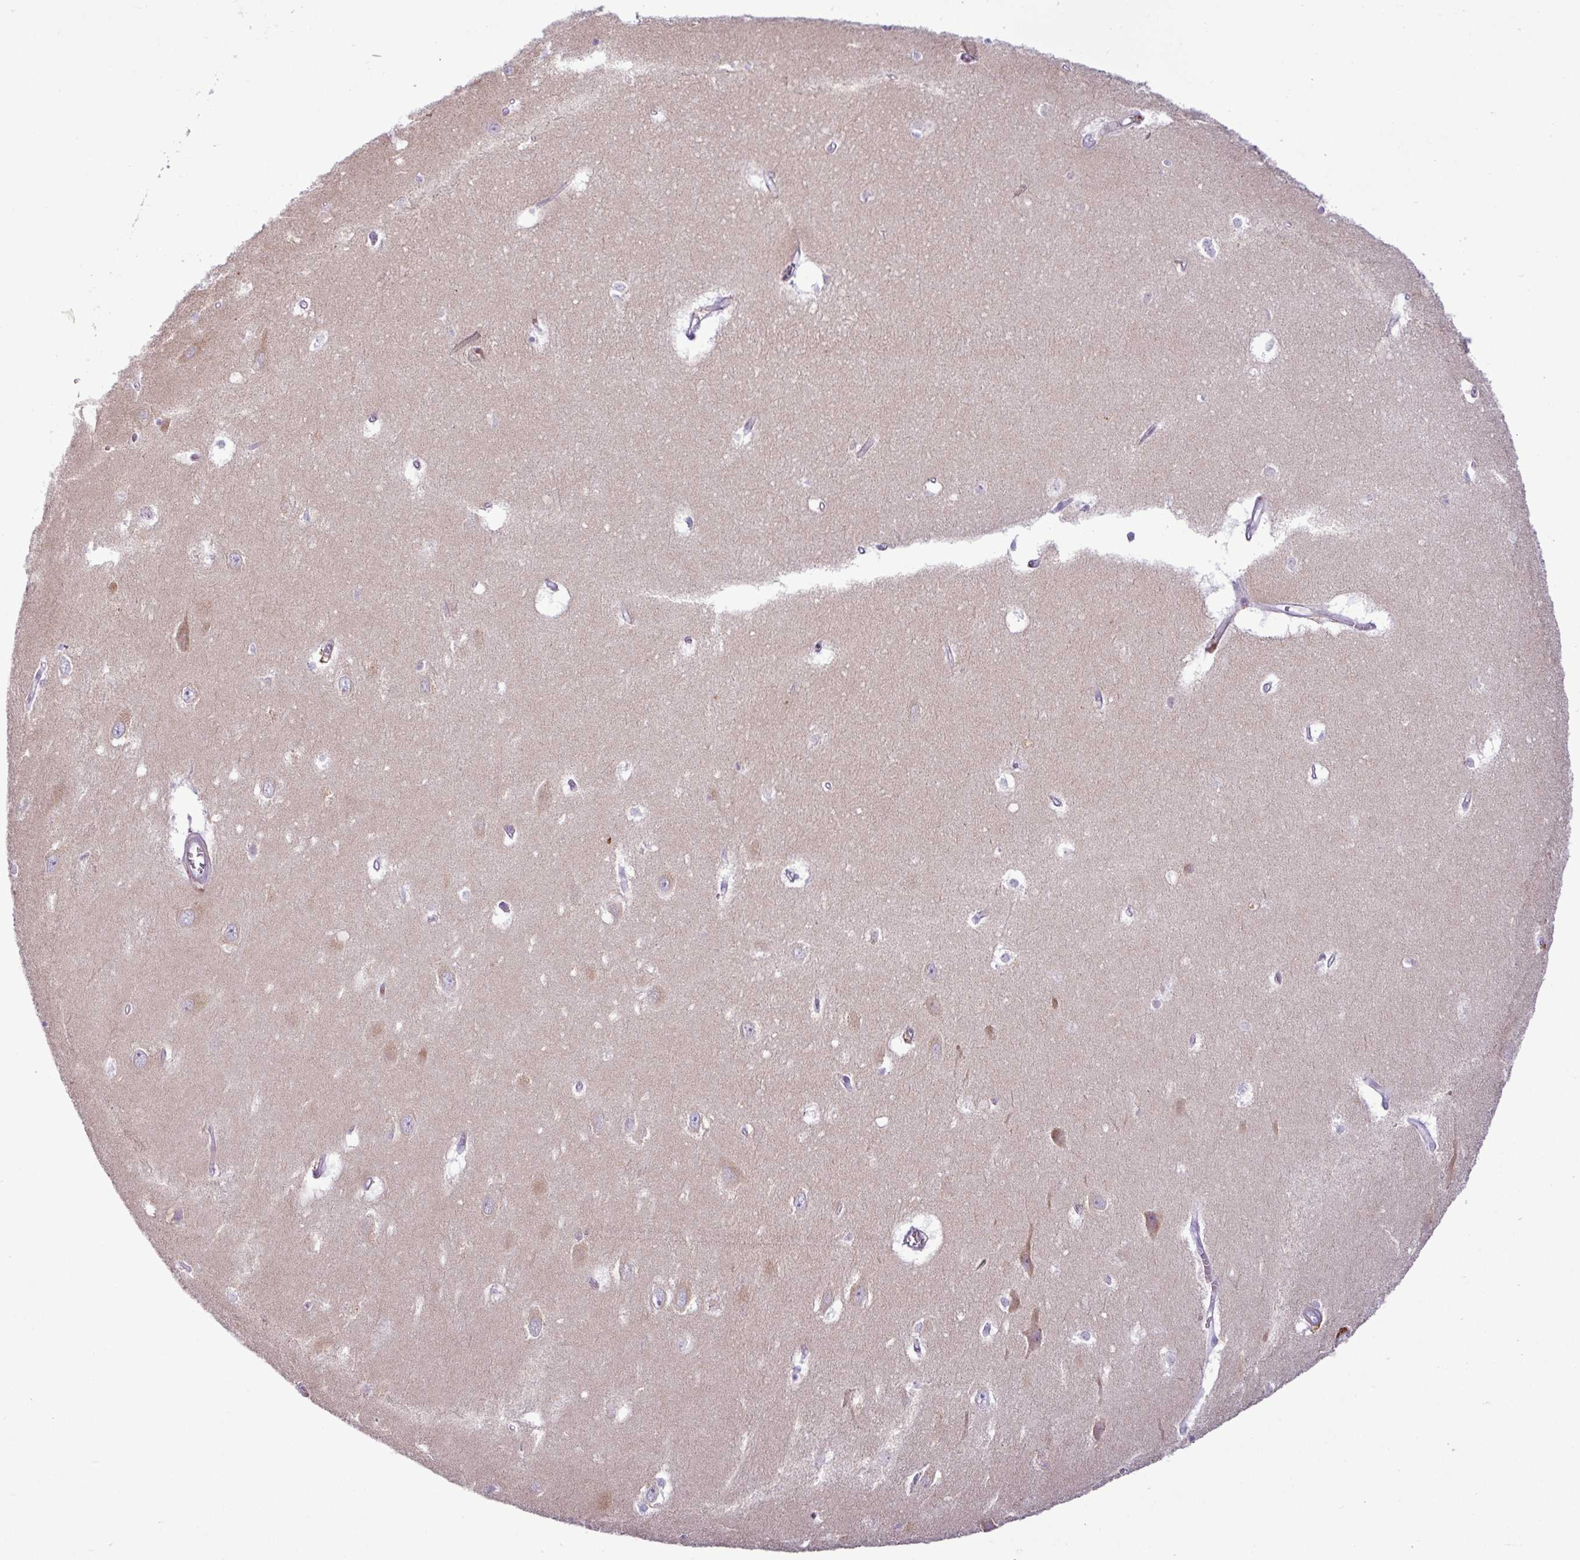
{"staining": {"intensity": "negative", "quantity": "none", "location": "none"}, "tissue": "hippocampus", "cell_type": "Glial cells", "image_type": "normal", "snomed": [{"axis": "morphology", "description": "Normal tissue, NOS"}, {"axis": "topography", "description": "Hippocampus"}], "caption": "This is an immunohistochemistry image of normal human hippocampus. There is no staining in glial cells.", "gene": "TMEM200C", "patient": {"sex": "female", "age": 64}}